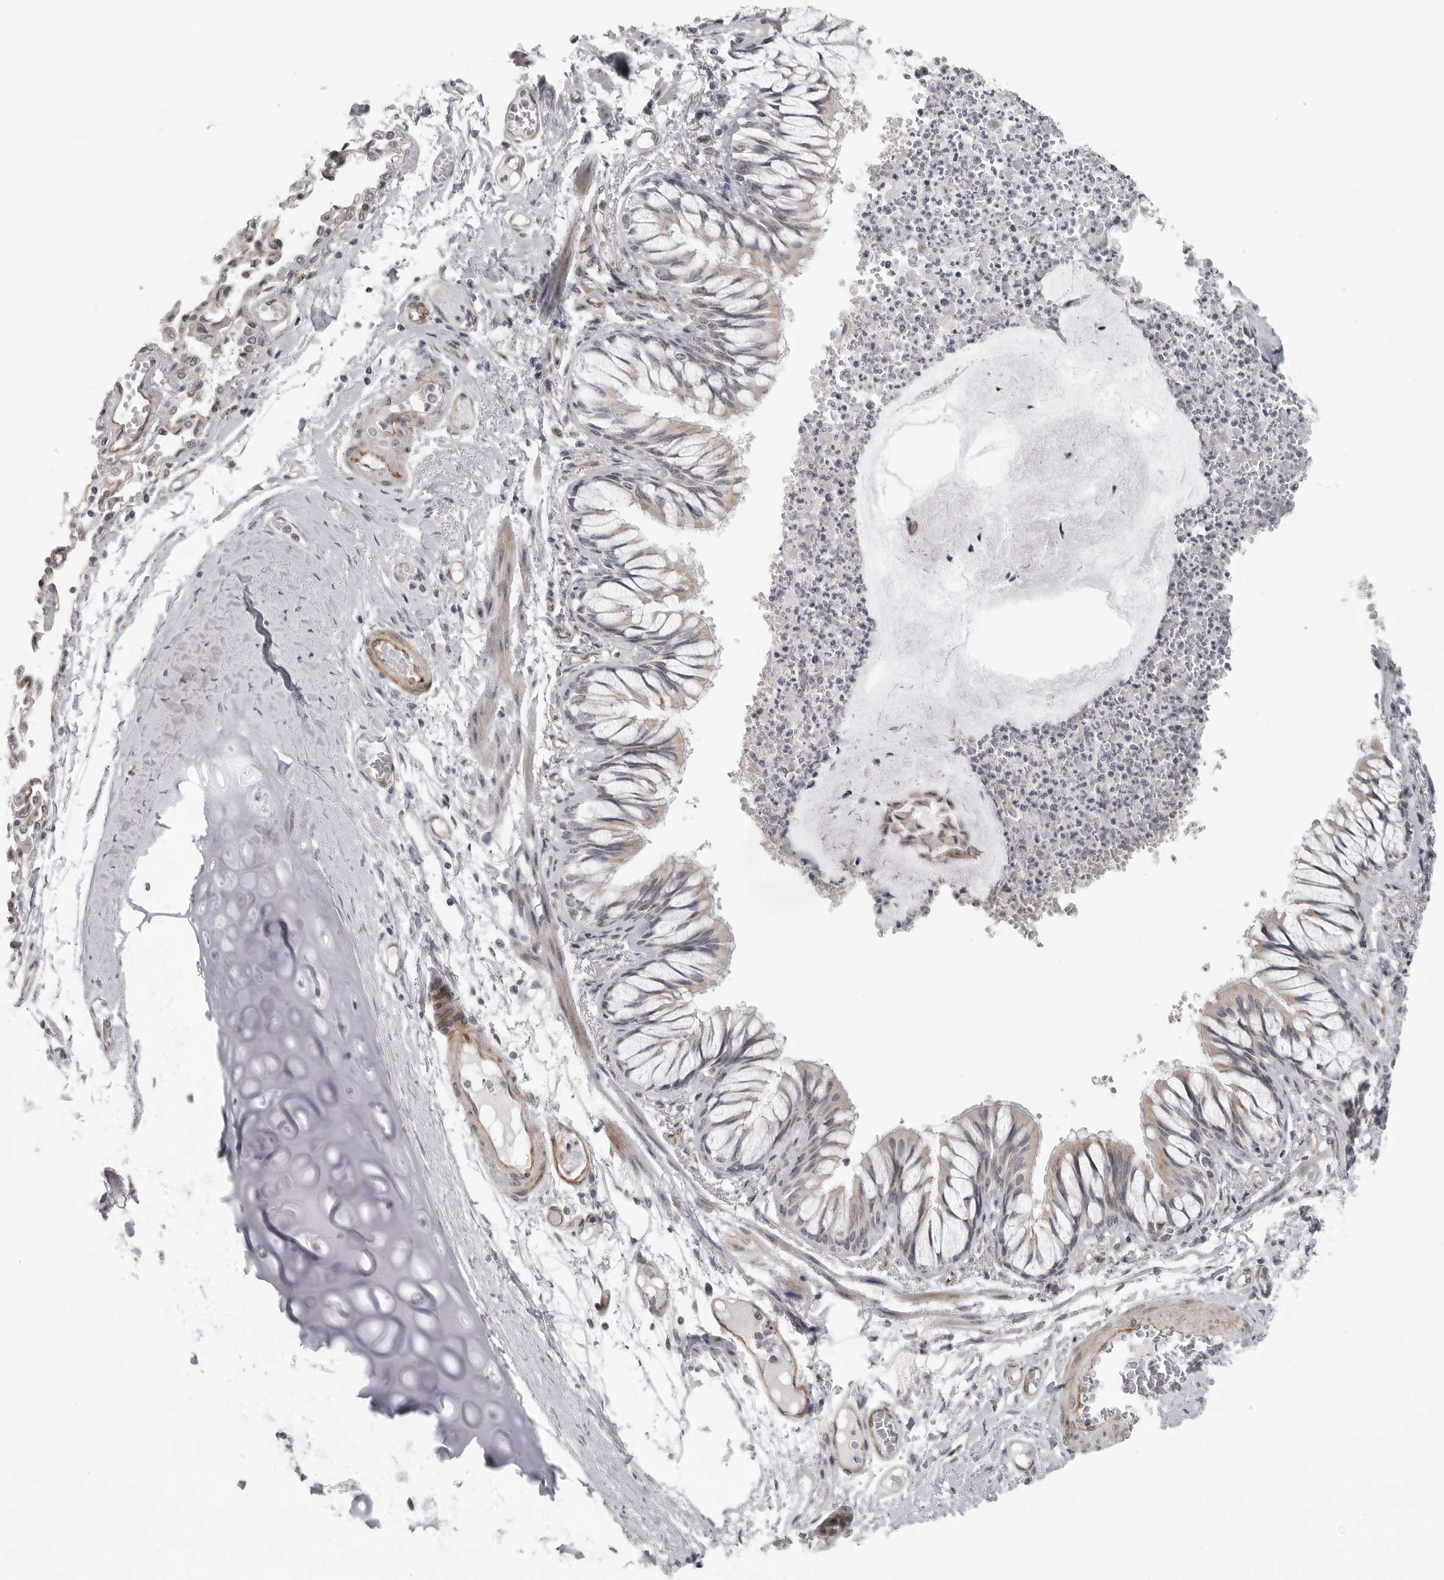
{"staining": {"intensity": "moderate", "quantity": "25%-75%", "location": "cytoplasmic/membranous"}, "tissue": "bronchus", "cell_type": "Respiratory epithelial cells", "image_type": "normal", "snomed": [{"axis": "morphology", "description": "Normal tissue, NOS"}, {"axis": "topography", "description": "Cartilage tissue"}, {"axis": "topography", "description": "Bronchus"}, {"axis": "topography", "description": "Lung"}], "caption": "Bronchus stained with DAB (3,3'-diaminobenzidine) IHC reveals medium levels of moderate cytoplasmic/membranous staining in approximately 25%-75% of respiratory epithelial cells.", "gene": "TUT4", "patient": {"sex": "female", "age": 49}}